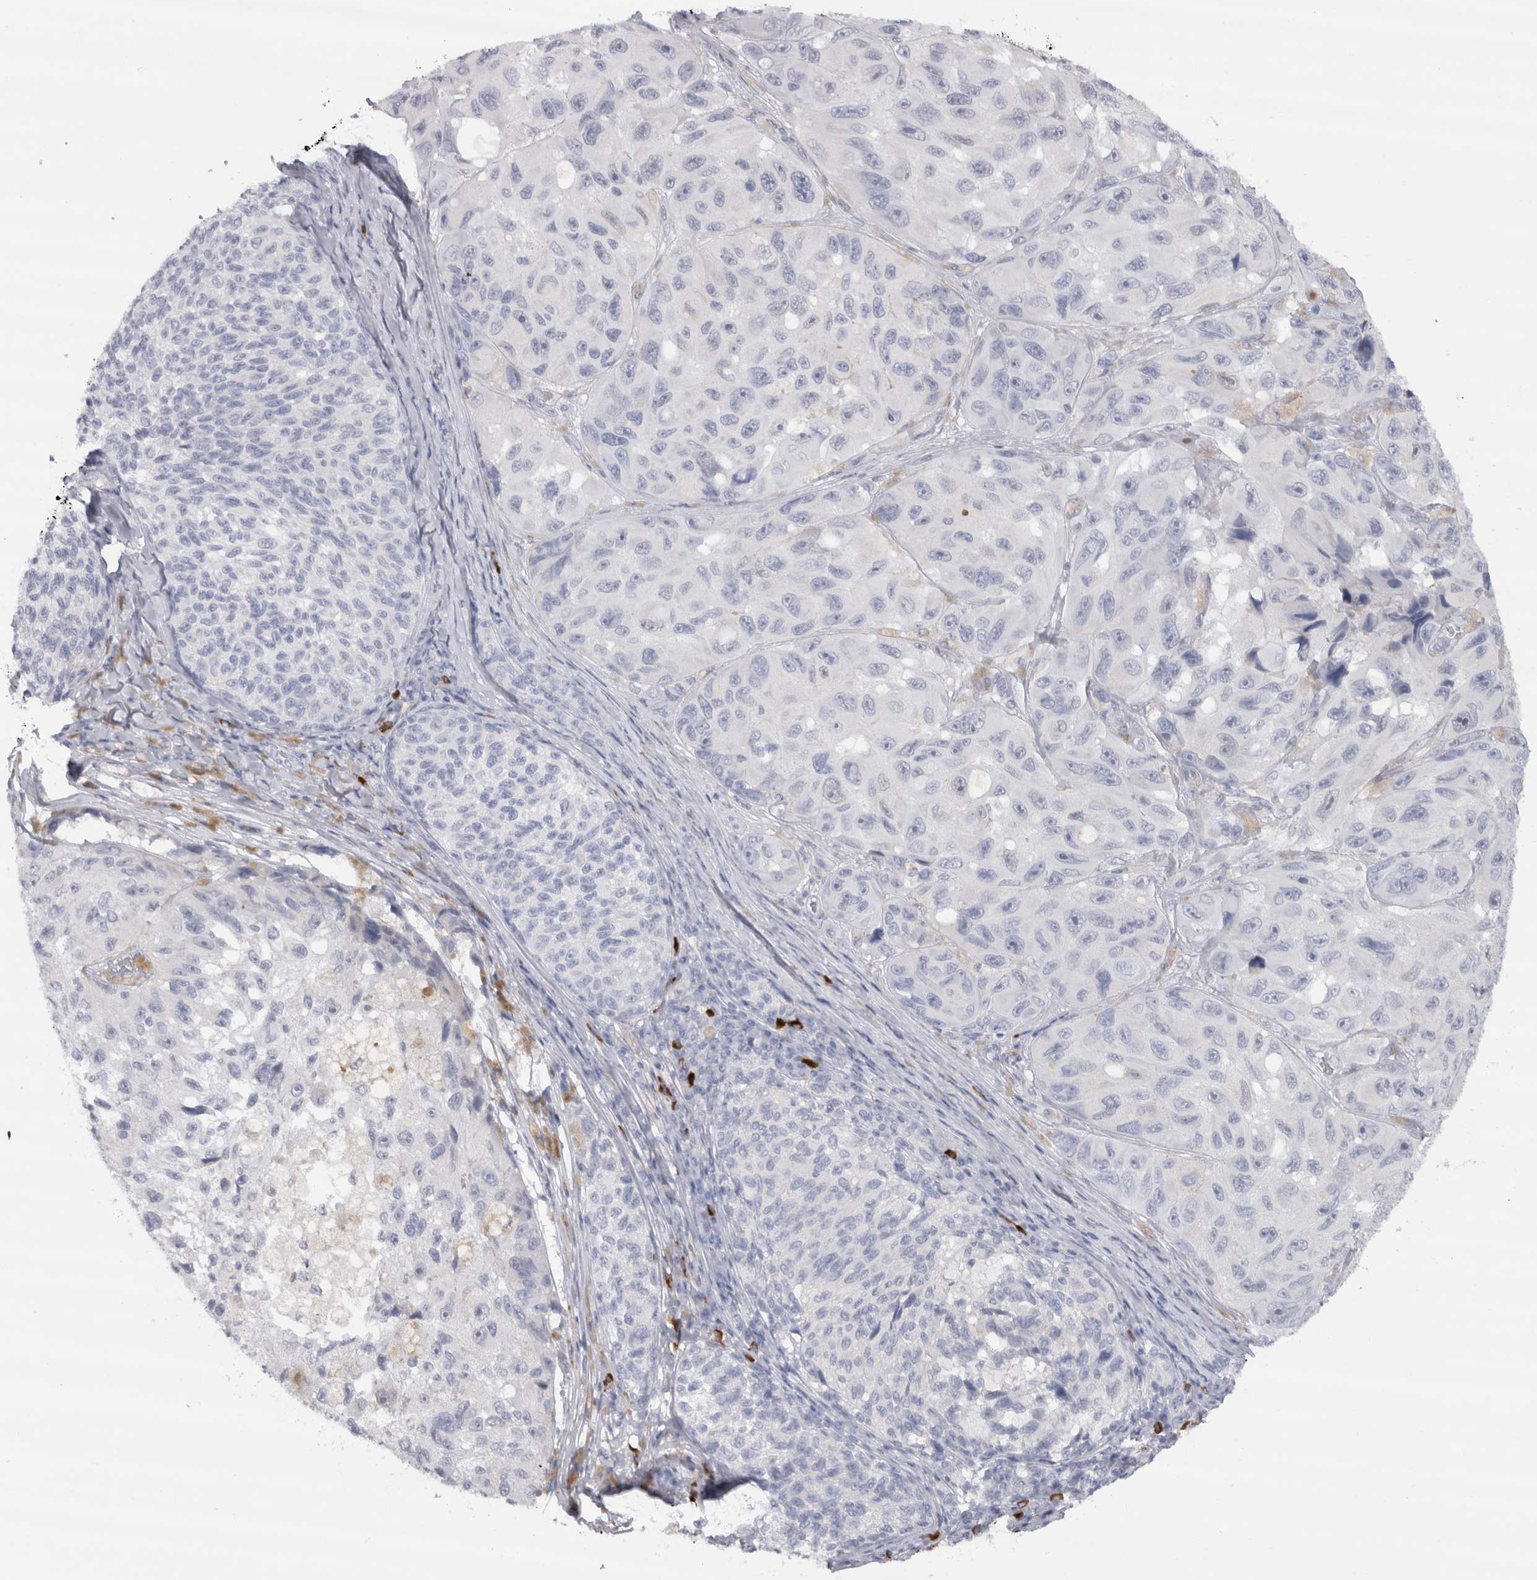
{"staining": {"intensity": "negative", "quantity": "none", "location": "none"}, "tissue": "melanoma", "cell_type": "Tumor cells", "image_type": "cancer", "snomed": [{"axis": "morphology", "description": "Malignant melanoma, NOS"}, {"axis": "topography", "description": "Skin"}], "caption": "IHC of melanoma displays no positivity in tumor cells. (Immunohistochemistry, brightfield microscopy, high magnification).", "gene": "CDH17", "patient": {"sex": "female", "age": 73}}